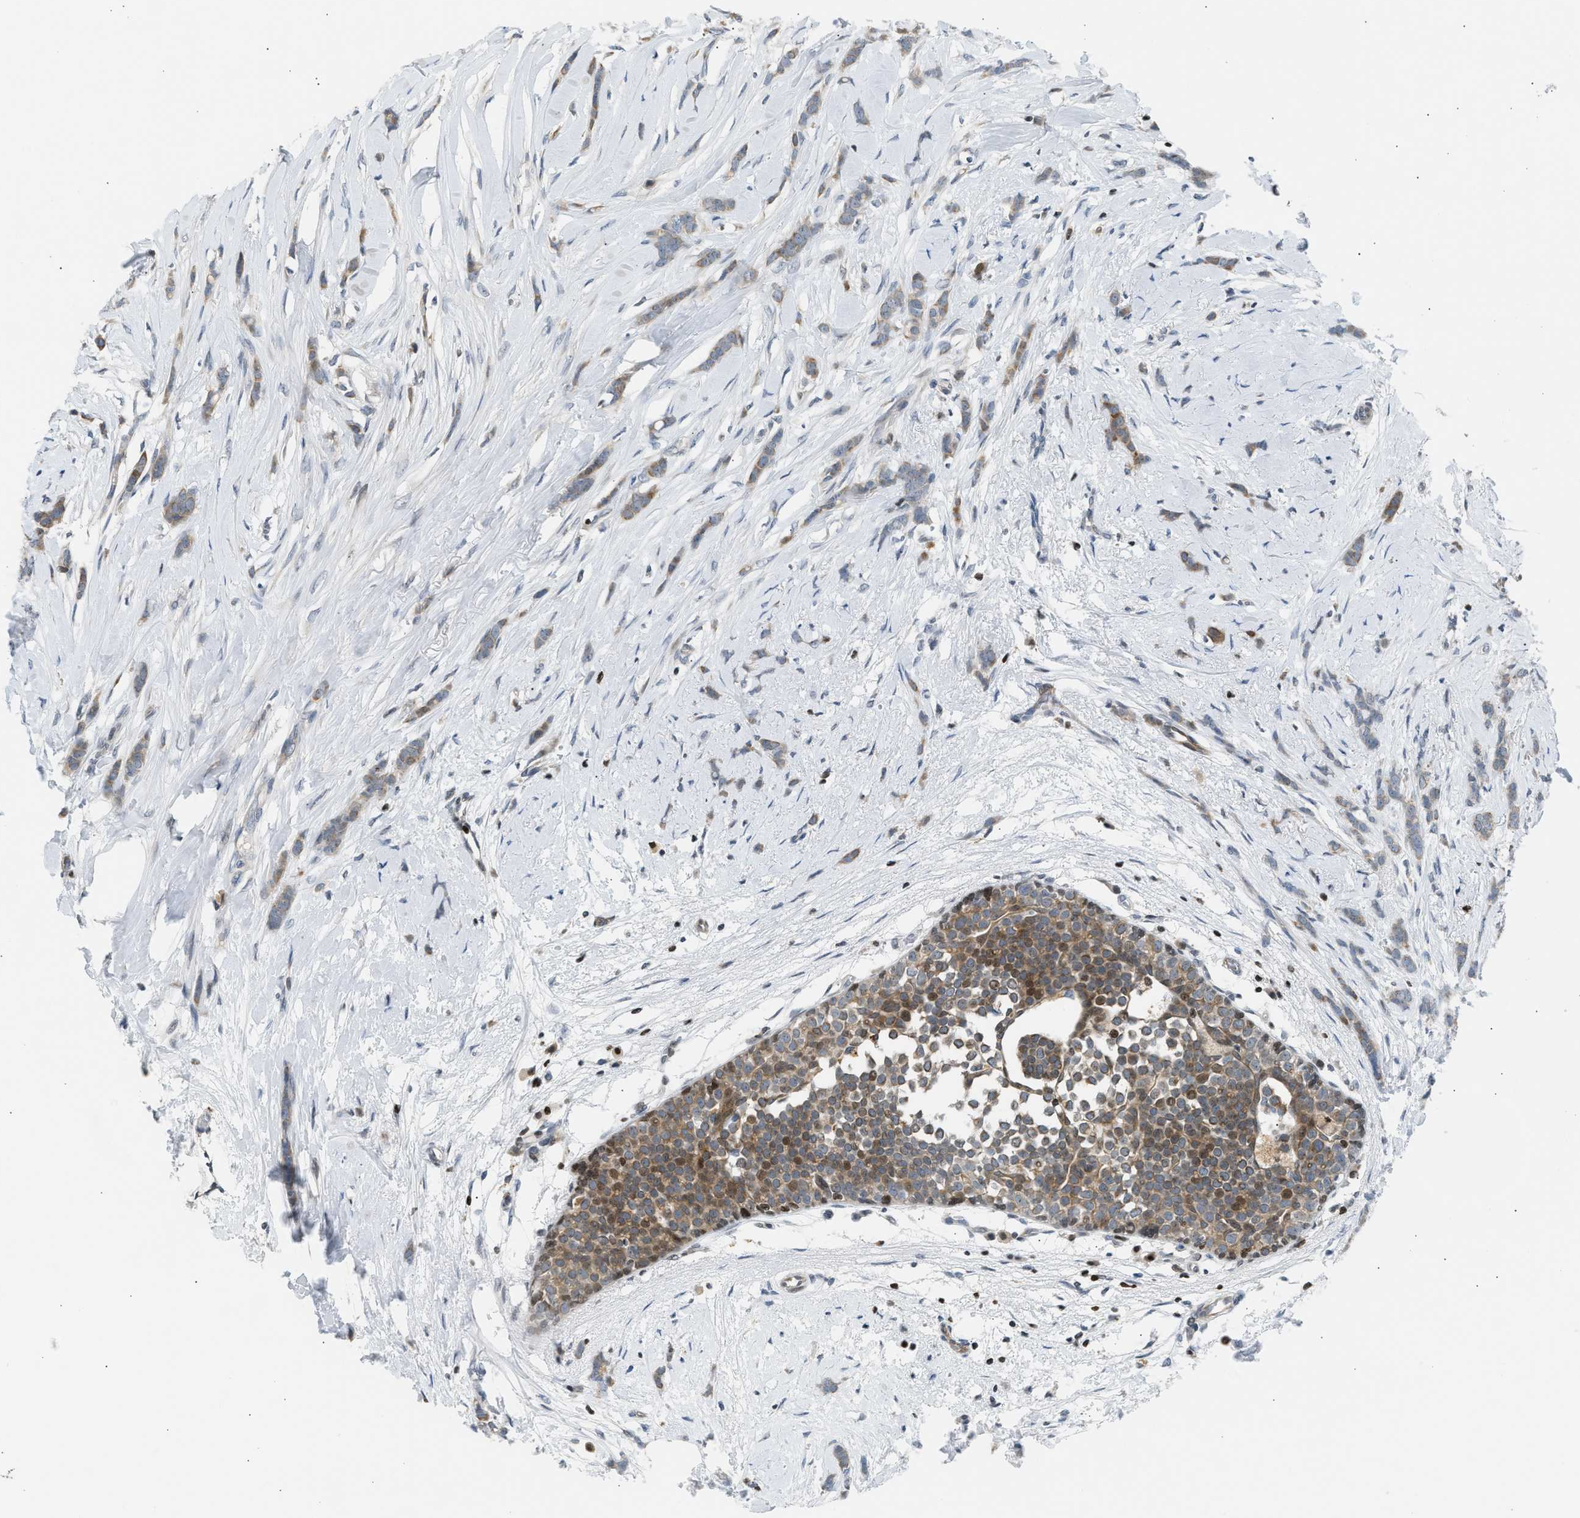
{"staining": {"intensity": "weak", "quantity": ">75%", "location": "cytoplasmic/membranous"}, "tissue": "breast cancer", "cell_type": "Tumor cells", "image_type": "cancer", "snomed": [{"axis": "morphology", "description": "Lobular carcinoma, in situ"}, {"axis": "morphology", "description": "Lobular carcinoma"}, {"axis": "topography", "description": "Breast"}], "caption": "Immunohistochemical staining of human breast lobular carcinoma exhibits weak cytoplasmic/membranous protein staining in about >75% of tumor cells.", "gene": "NPS", "patient": {"sex": "female", "age": 41}}